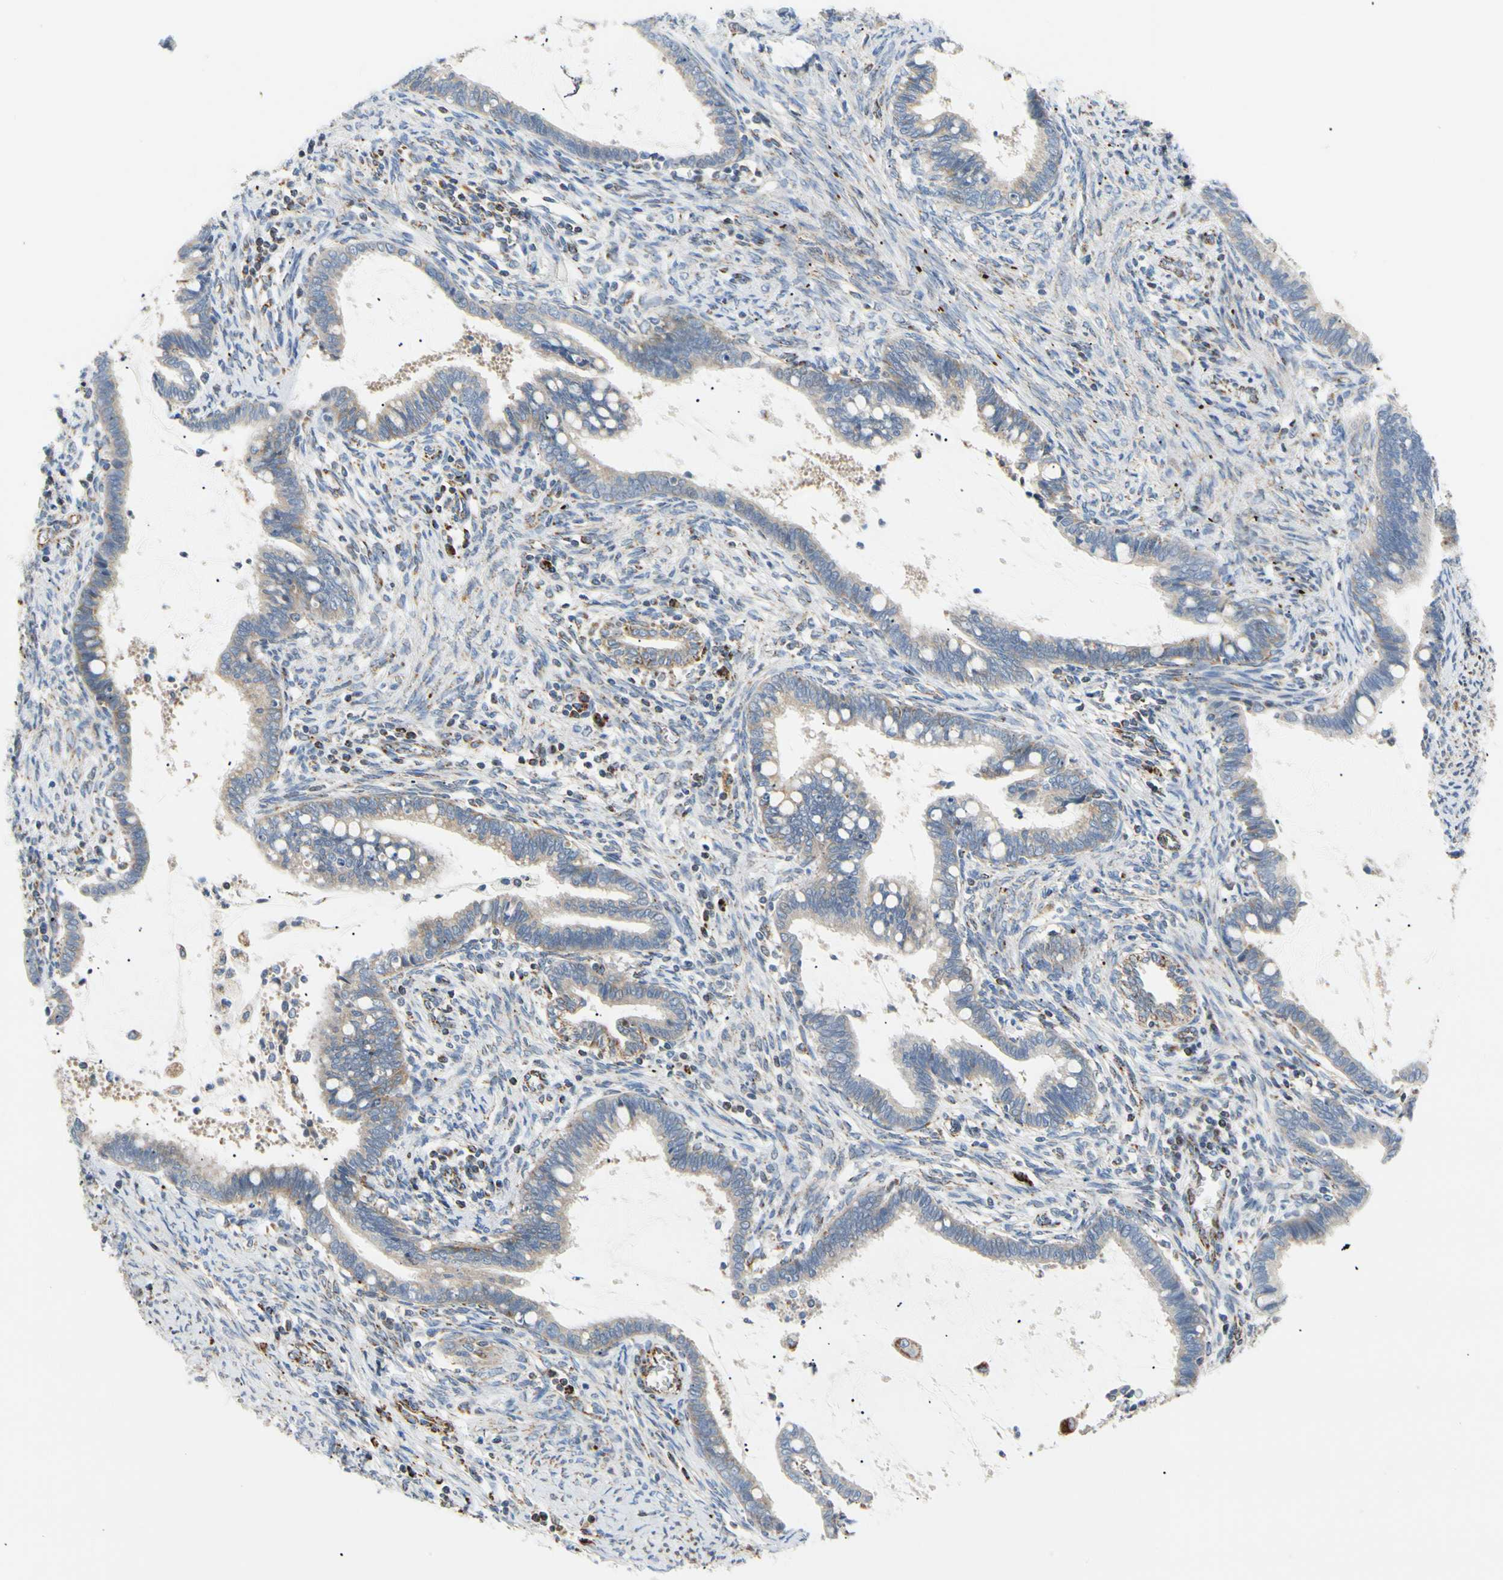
{"staining": {"intensity": "weak", "quantity": "25%-75%", "location": "cytoplasmic/membranous"}, "tissue": "cervical cancer", "cell_type": "Tumor cells", "image_type": "cancer", "snomed": [{"axis": "morphology", "description": "Adenocarcinoma, NOS"}, {"axis": "topography", "description": "Cervix"}], "caption": "A brown stain shows weak cytoplasmic/membranous positivity of a protein in cervical cancer tumor cells.", "gene": "ACAT1", "patient": {"sex": "female", "age": 44}}